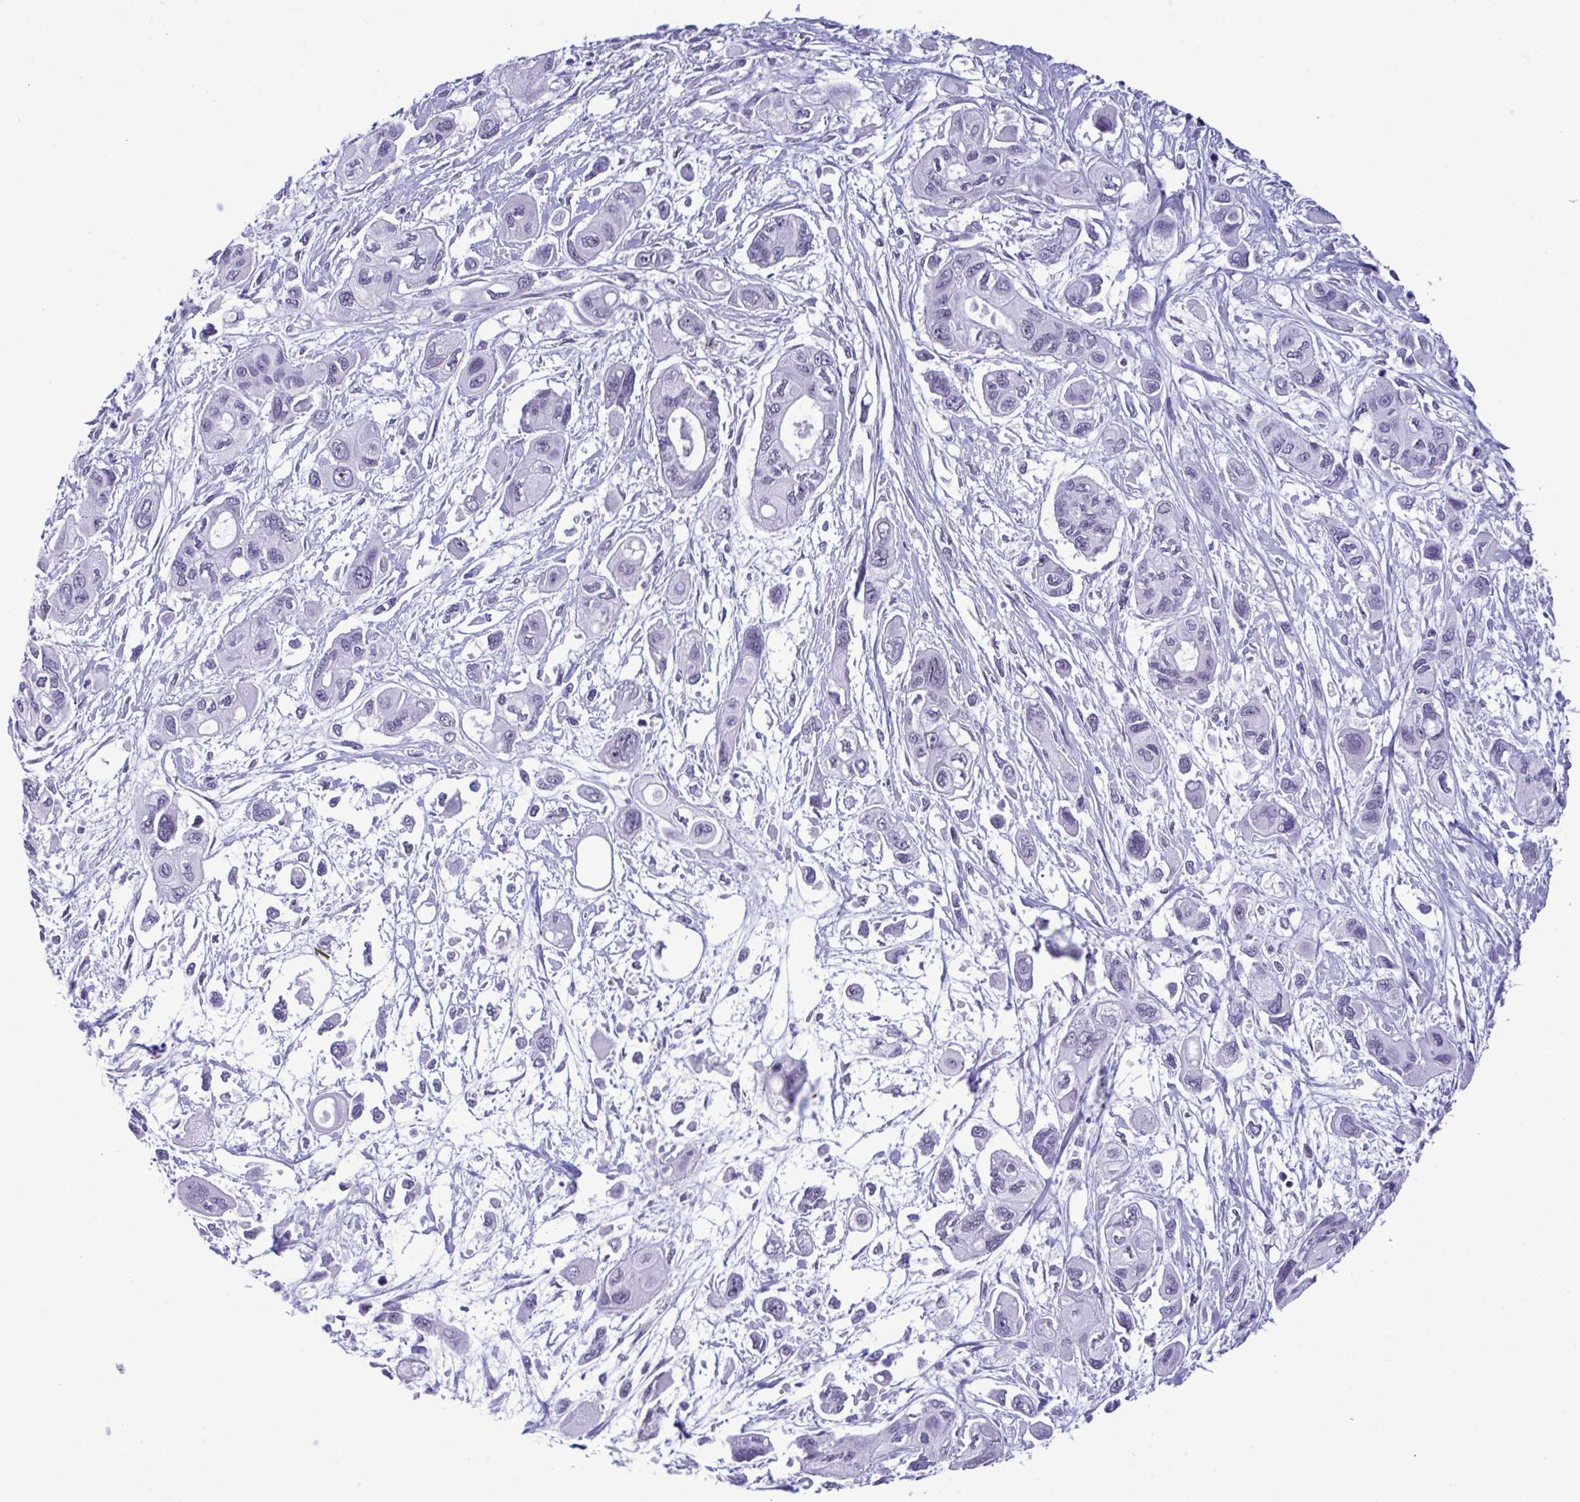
{"staining": {"intensity": "negative", "quantity": "none", "location": "none"}, "tissue": "pancreatic cancer", "cell_type": "Tumor cells", "image_type": "cancer", "snomed": [{"axis": "morphology", "description": "Adenocarcinoma, NOS"}, {"axis": "topography", "description": "Pancreas"}], "caption": "A high-resolution micrograph shows immunohistochemistry staining of adenocarcinoma (pancreatic), which reveals no significant staining in tumor cells. The staining was performed using DAB (3,3'-diaminobenzidine) to visualize the protein expression in brown, while the nuclei were stained in blue with hematoxylin (Magnification: 20x).", "gene": "ELN", "patient": {"sex": "female", "age": 47}}